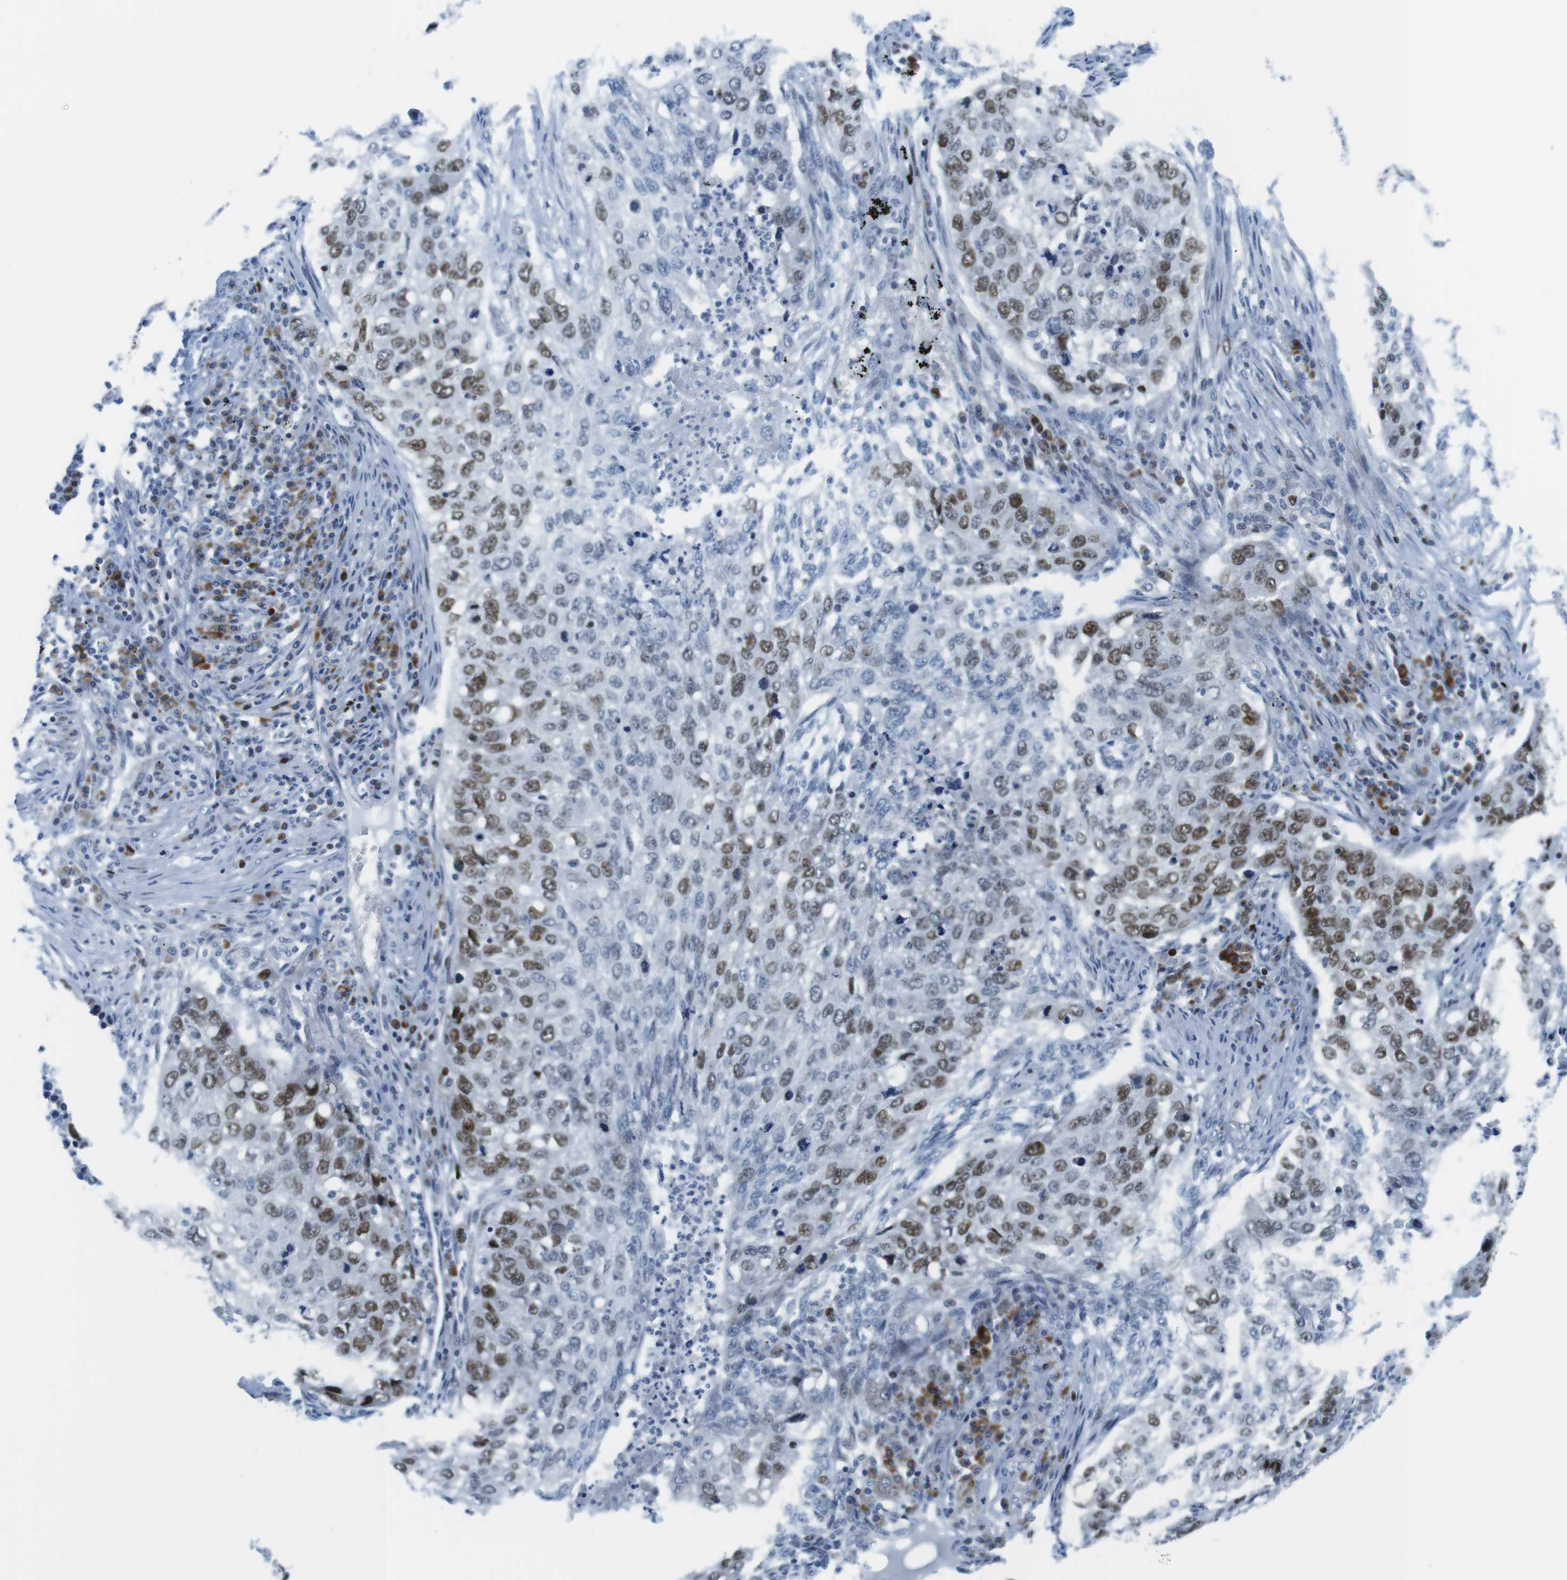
{"staining": {"intensity": "moderate", "quantity": ">75%", "location": "nuclear"}, "tissue": "lung cancer", "cell_type": "Tumor cells", "image_type": "cancer", "snomed": [{"axis": "morphology", "description": "Squamous cell carcinoma, NOS"}, {"axis": "topography", "description": "Lung"}], "caption": "Lung cancer stained with immunohistochemistry (IHC) shows moderate nuclear staining in approximately >75% of tumor cells.", "gene": "CHAF1A", "patient": {"sex": "female", "age": 63}}